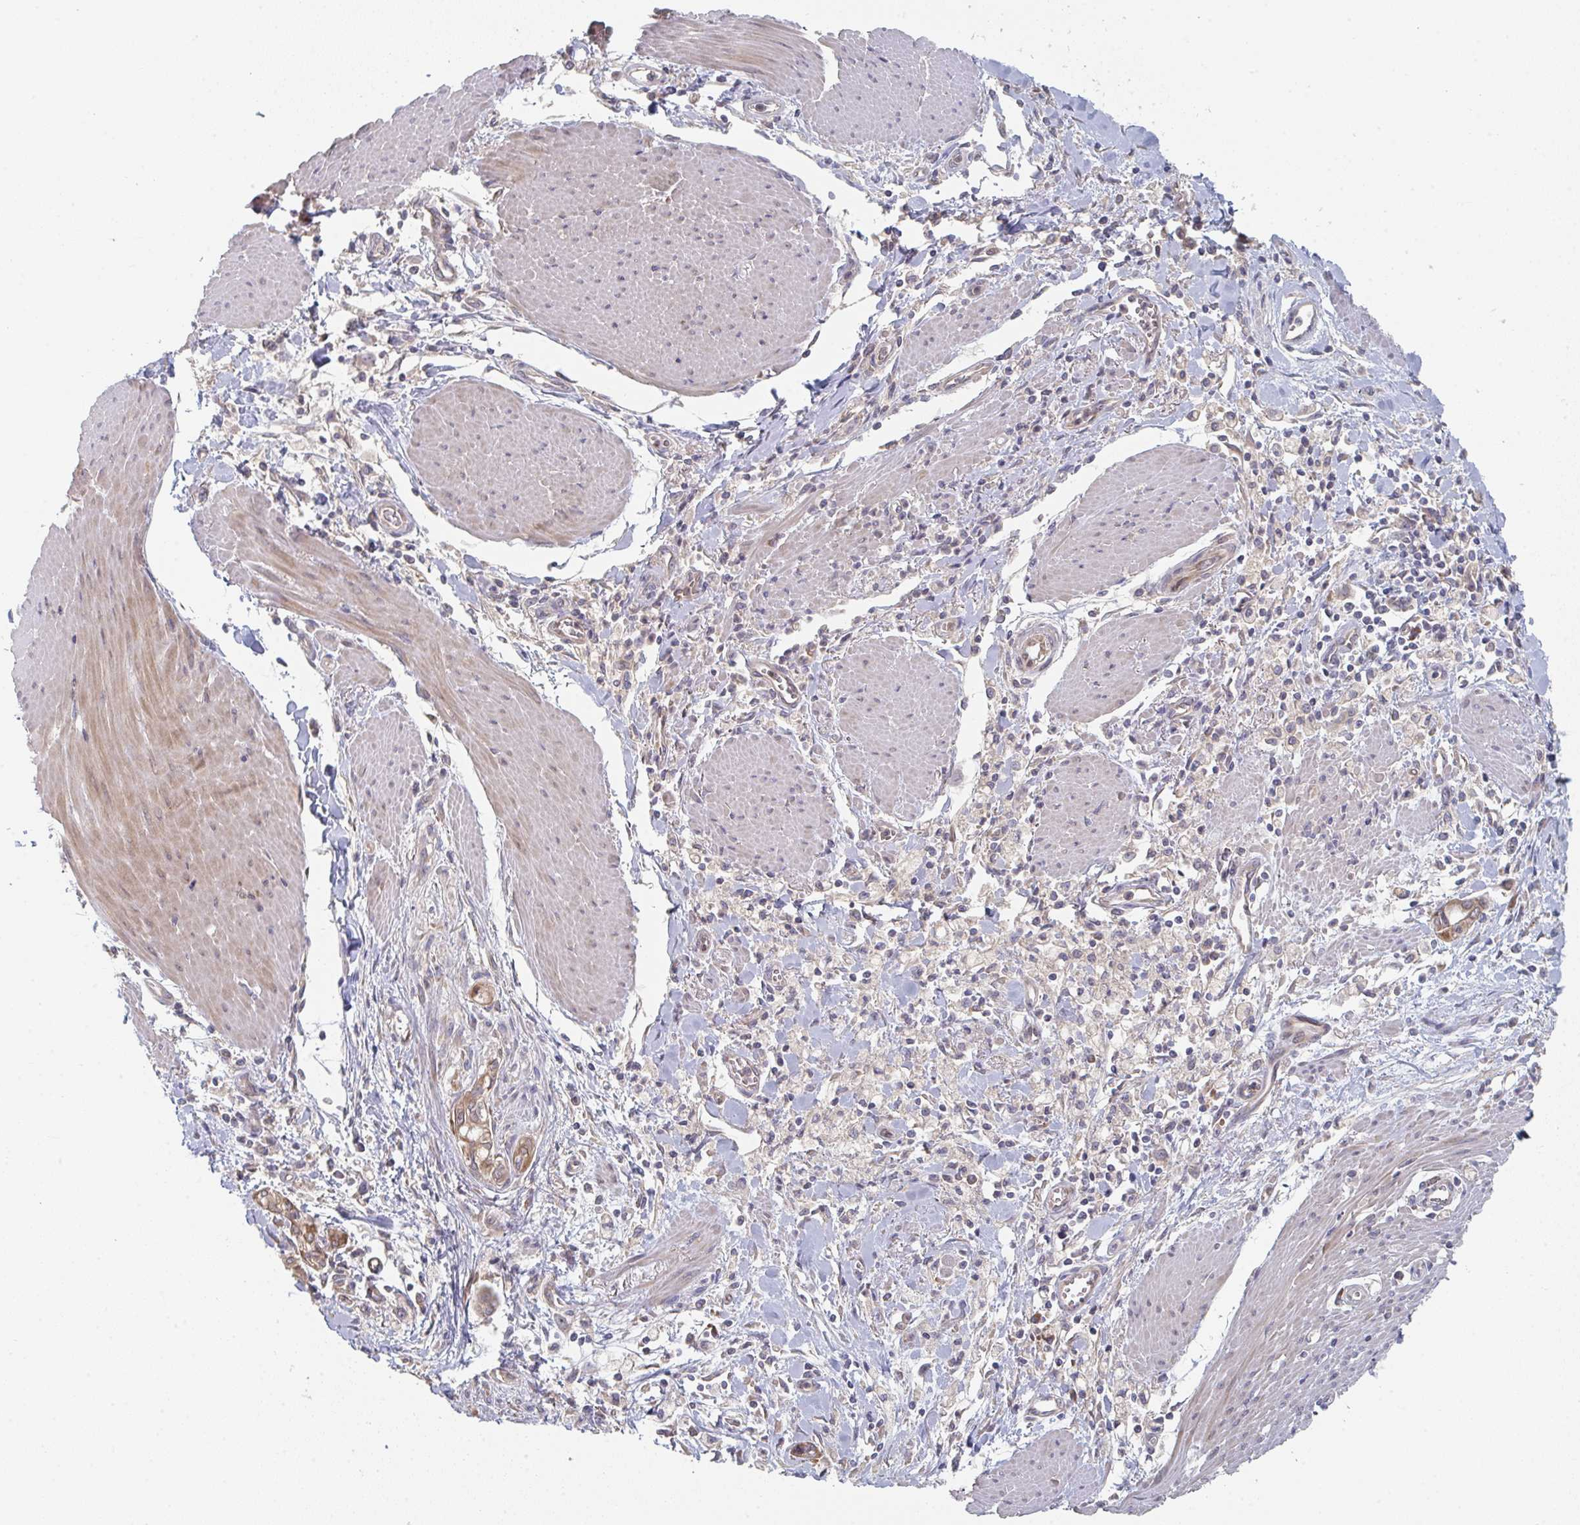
{"staining": {"intensity": "moderate", "quantity": ">75%", "location": "cytoplasmic/membranous"}, "tissue": "pancreatic cancer", "cell_type": "Tumor cells", "image_type": "cancer", "snomed": [{"axis": "morphology", "description": "Adenocarcinoma, NOS"}, {"axis": "topography", "description": "Pancreas"}], "caption": "This photomicrograph displays pancreatic cancer stained with IHC to label a protein in brown. The cytoplasmic/membranous of tumor cells show moderate positivity for the protein. Nuclei are counter-stained blue.", "gene": "ELOVL1", "patient": {"sex": "male", "age": 78}}